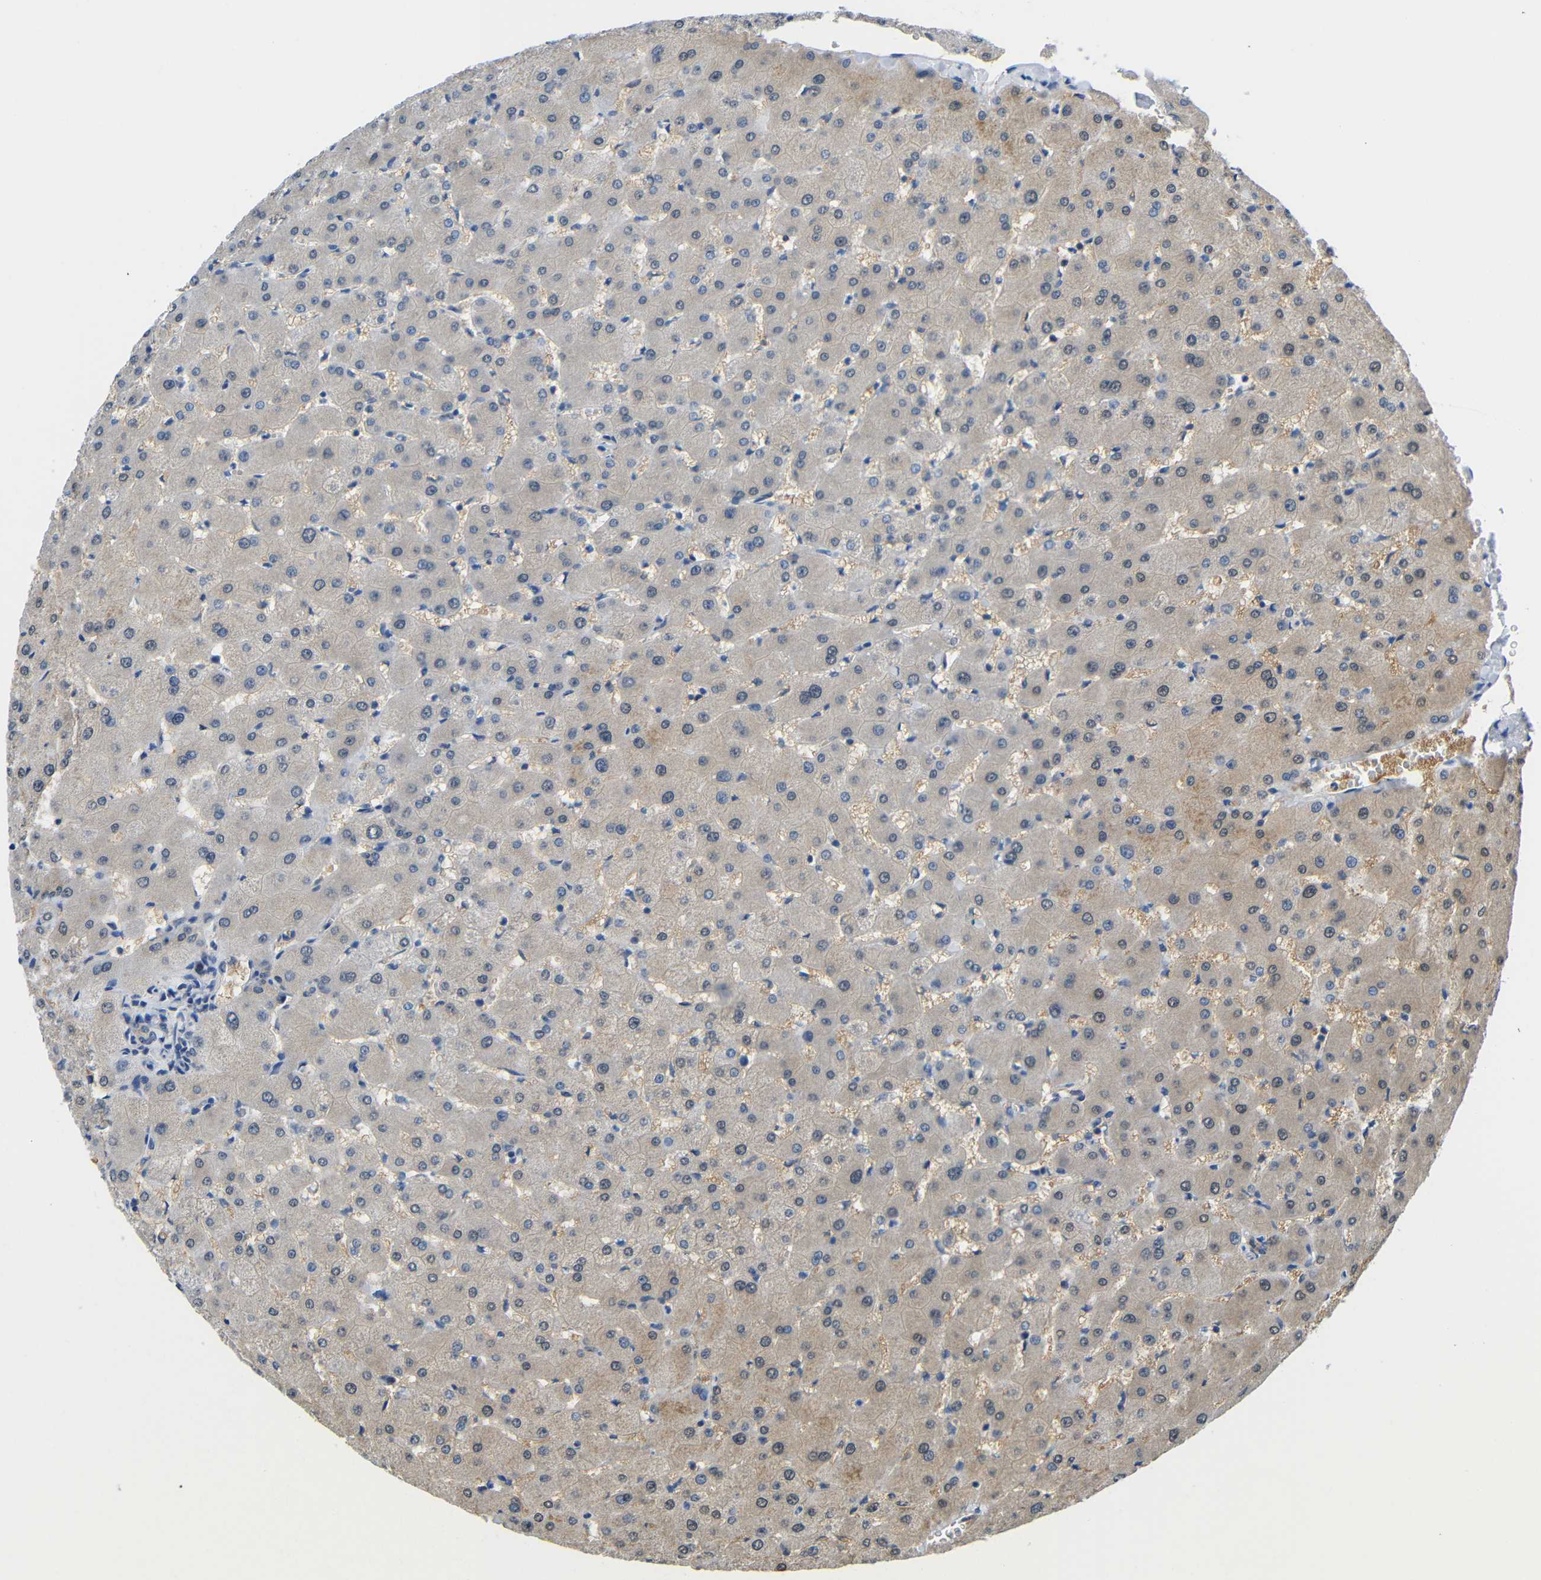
{"staining": {"intensity": "weak", "quantity": "25%-75%", "location": "cytoplasmic/membranous"}, "tissue": "liver", "cell_type": "Cholangiocytes", "image_type": "normal", "snomed": [{"axis": "morphology", "description": "Normal tissue, NOS"}, {"axis": "topography", "description": "Liver"}], "caption": "Immunohistochemical staining of benign human liver shows low levels of weak cytoplasmic/membranous positivity in approximately 25%-75% of cholangiocytes. The protein is stained brown, and the nuclei are stained in blue (DAB (3,3'-diaminobenzidine) IHC with brightfield microscopy, high magnification).", "gene": "NEGR1", "patient": {"sex": "female", "age": 63}}